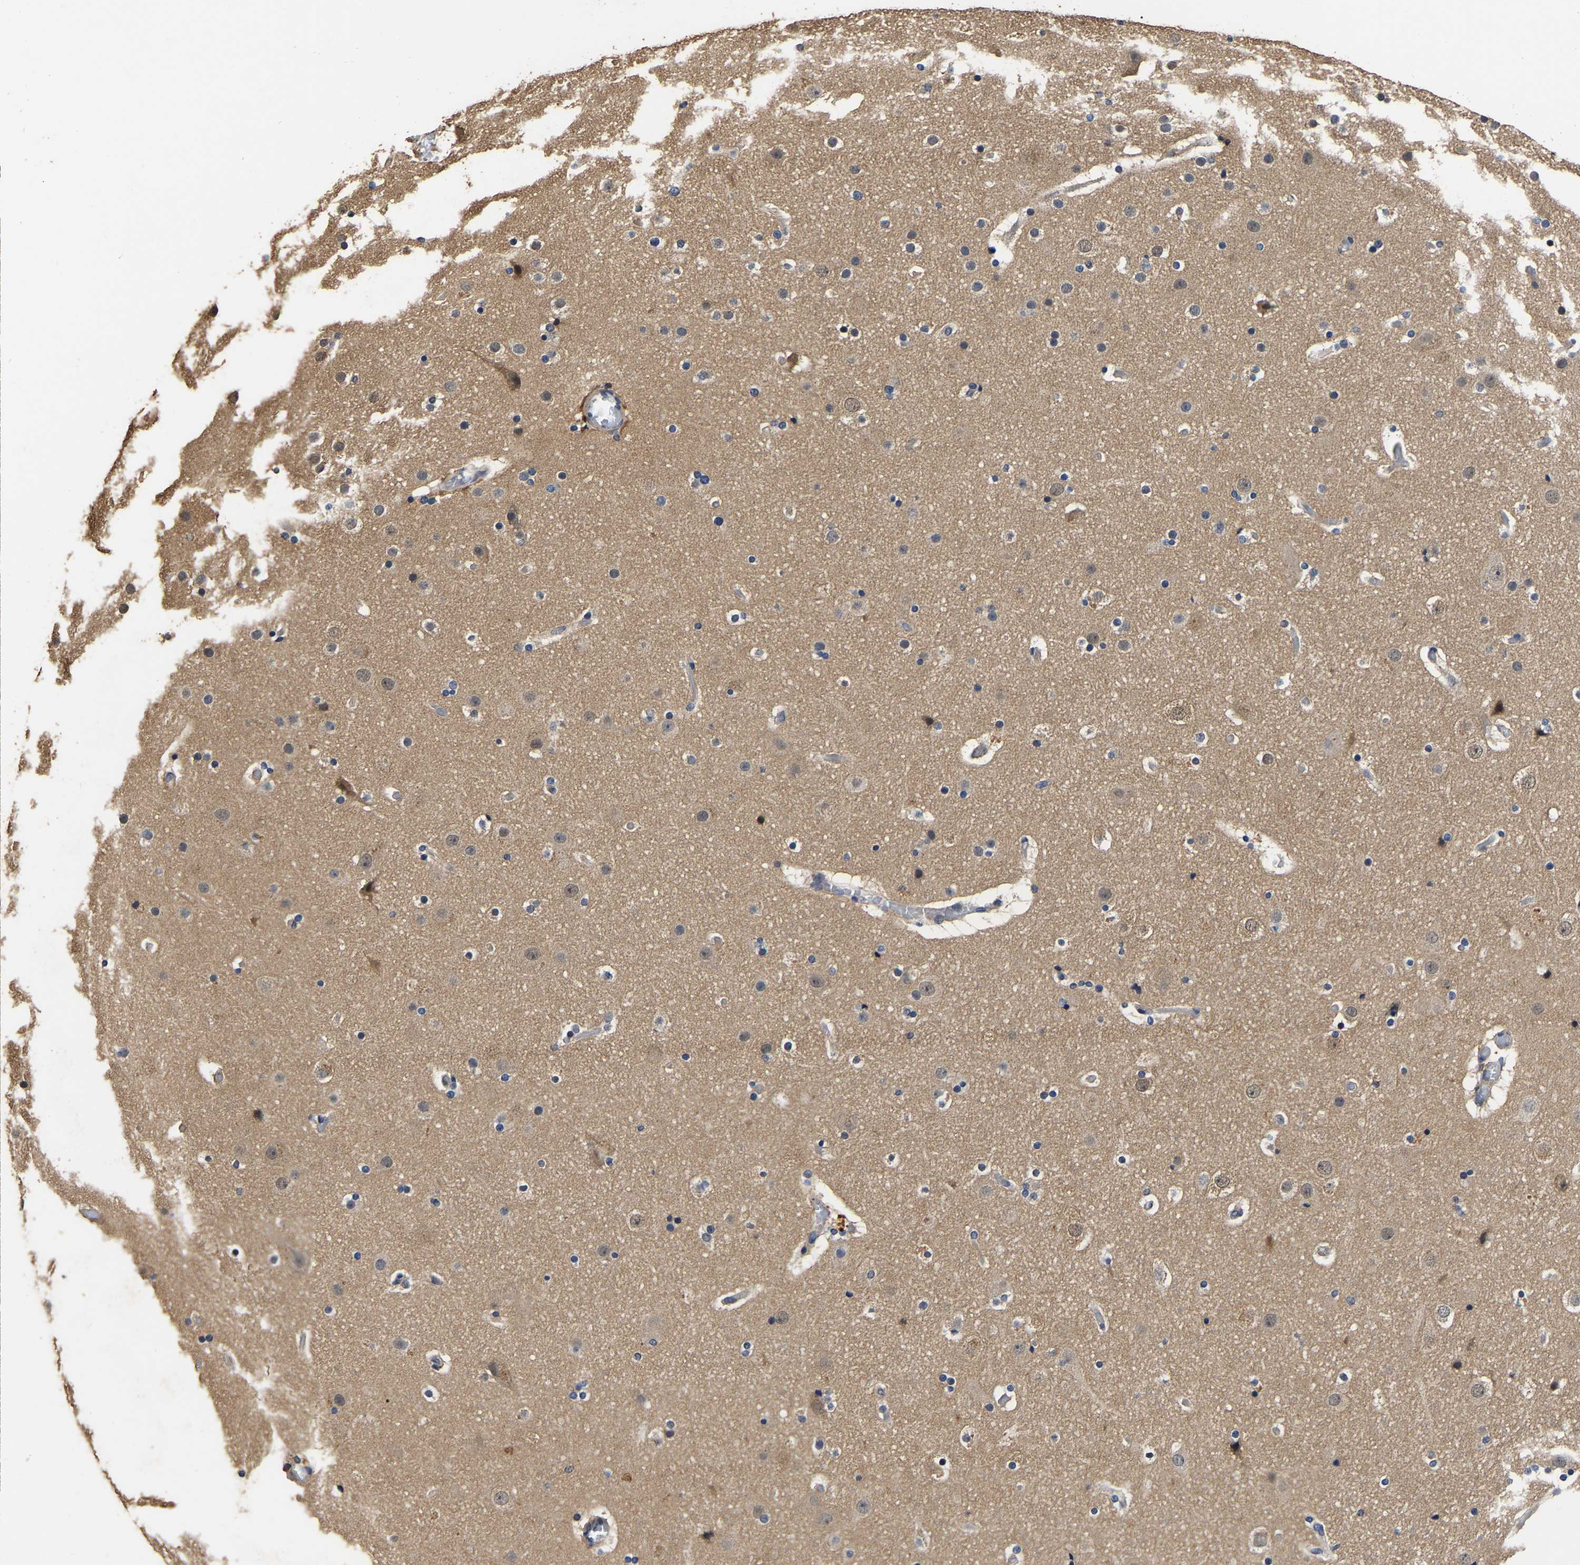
{"staining": {"intensity": "negative", "quantity": "none", "location": "none"}, "tissue": "cerebral cortex", "cell_type": "Endothelial cells", "image_type": "normal", "snomed": [{"axis": "morphology", "description": "Normal tissue, NOS"}, {"axis": "topography", "description": "Cerebral cortex"}], "caption": "Immunohistochemical staining of normal cerebral cortex displays no significant positivity in endothelial cells. The staining was performed using DAB to visualize the protein expression in brown, while the nuclei were stained in blue with hematoxylin (Magnification: 20x).", "gene": "STK32C", "patient": {"sex": "male", "age": 57}}